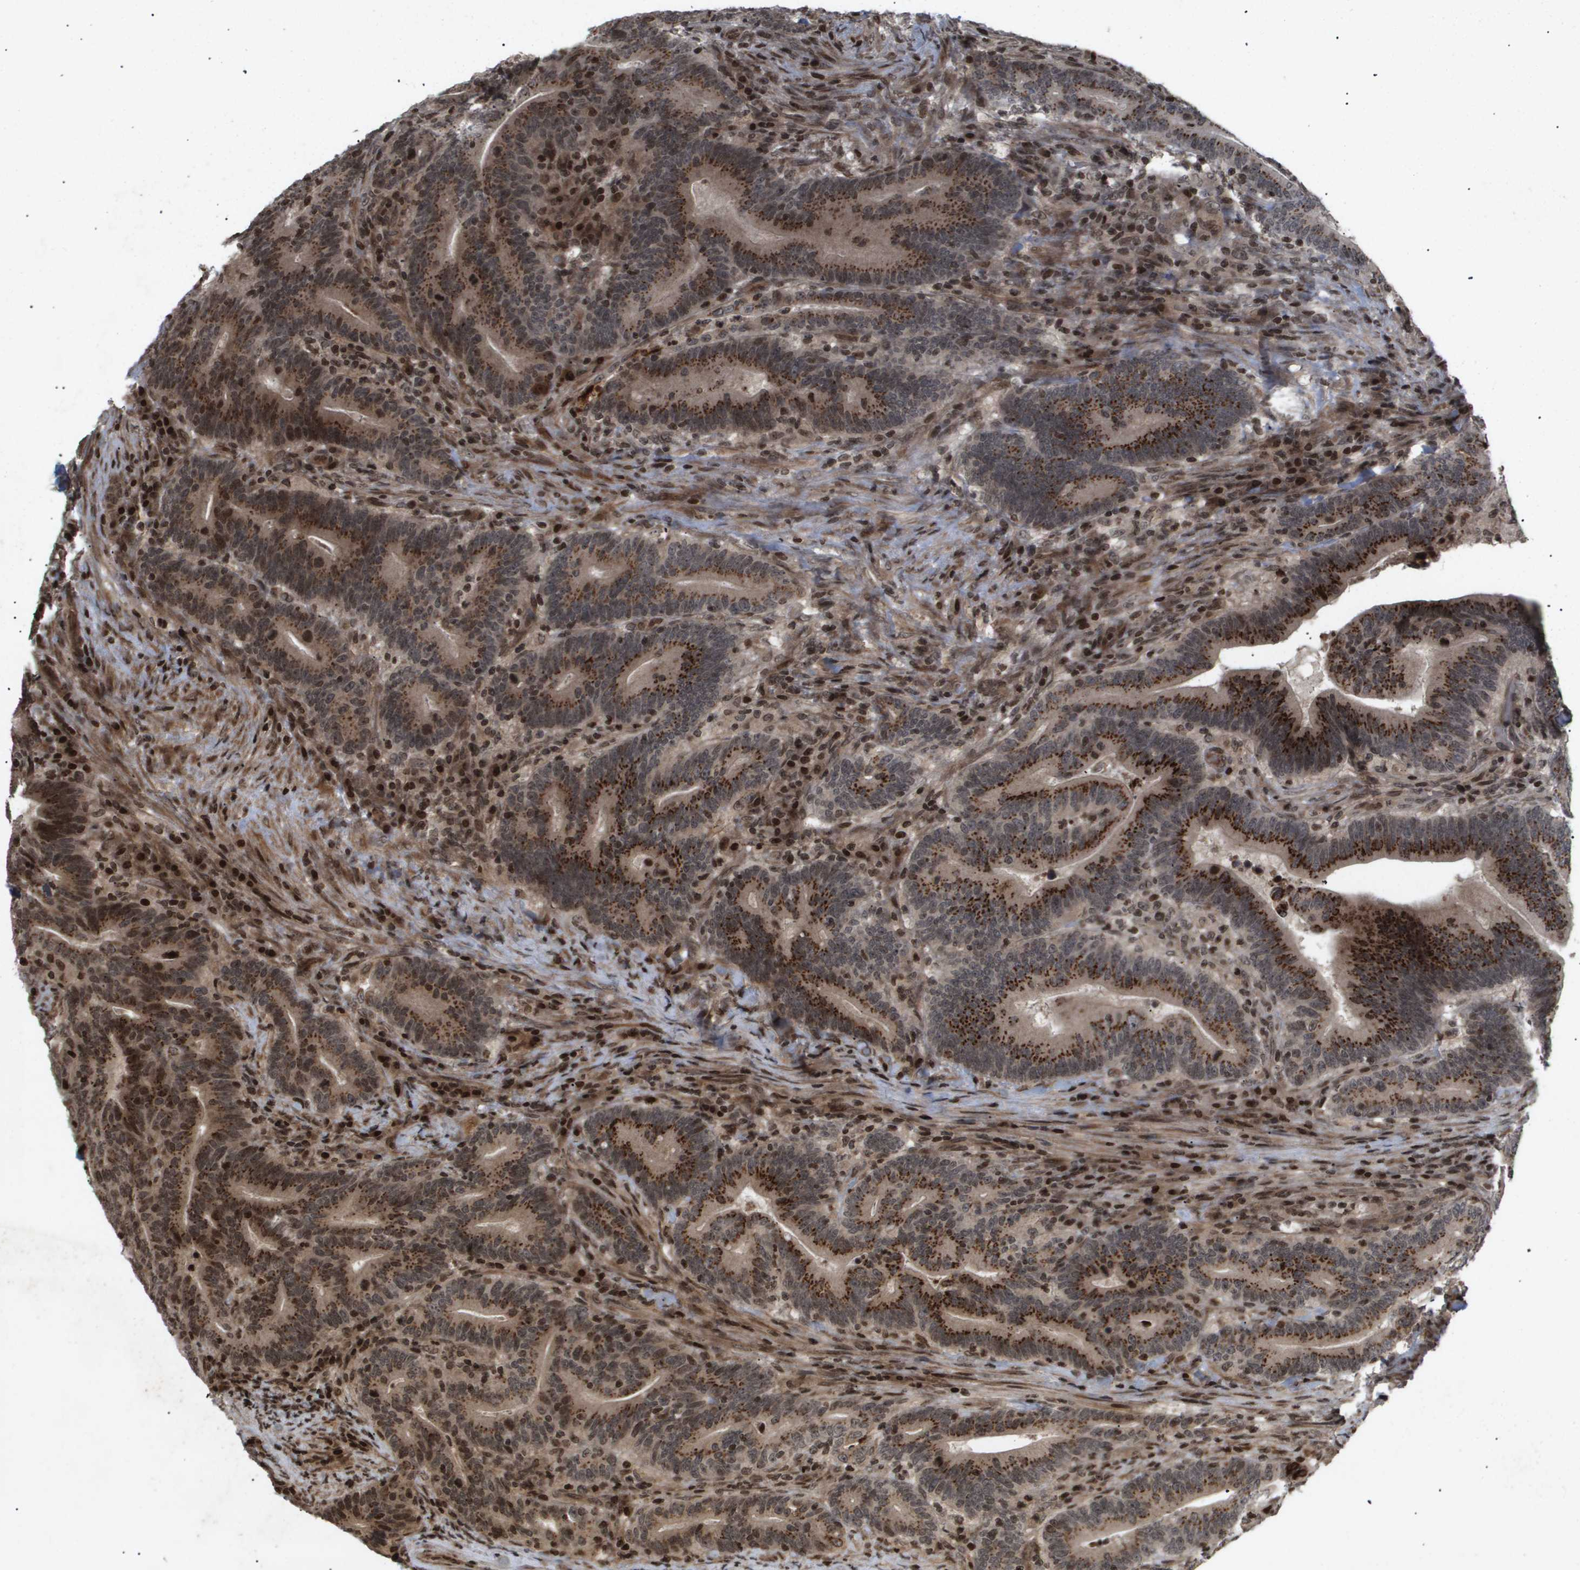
{"staining": {"intensity": "strong", "quantity": ">75%", "location": "cytoplasmic/membranous,nuclear"}, "tissue": "colorectal cancer", "cell_type": "Tumor cells", "image_type": "cancer", "snomed": [{"axis": "morphology", "description": "Normal tissue, NOS"}, {"axis": "morphology", "description": "Adenocarcinoma, NOS"}, {"axis": "topography", "description": "Colon"}], "caption": "Colorectal adenocarcinoma stained with a protein marker shows strong staining in tumor cells.", "gene": "HSPA6", "patient": {"sex": "female", "age": 66}}